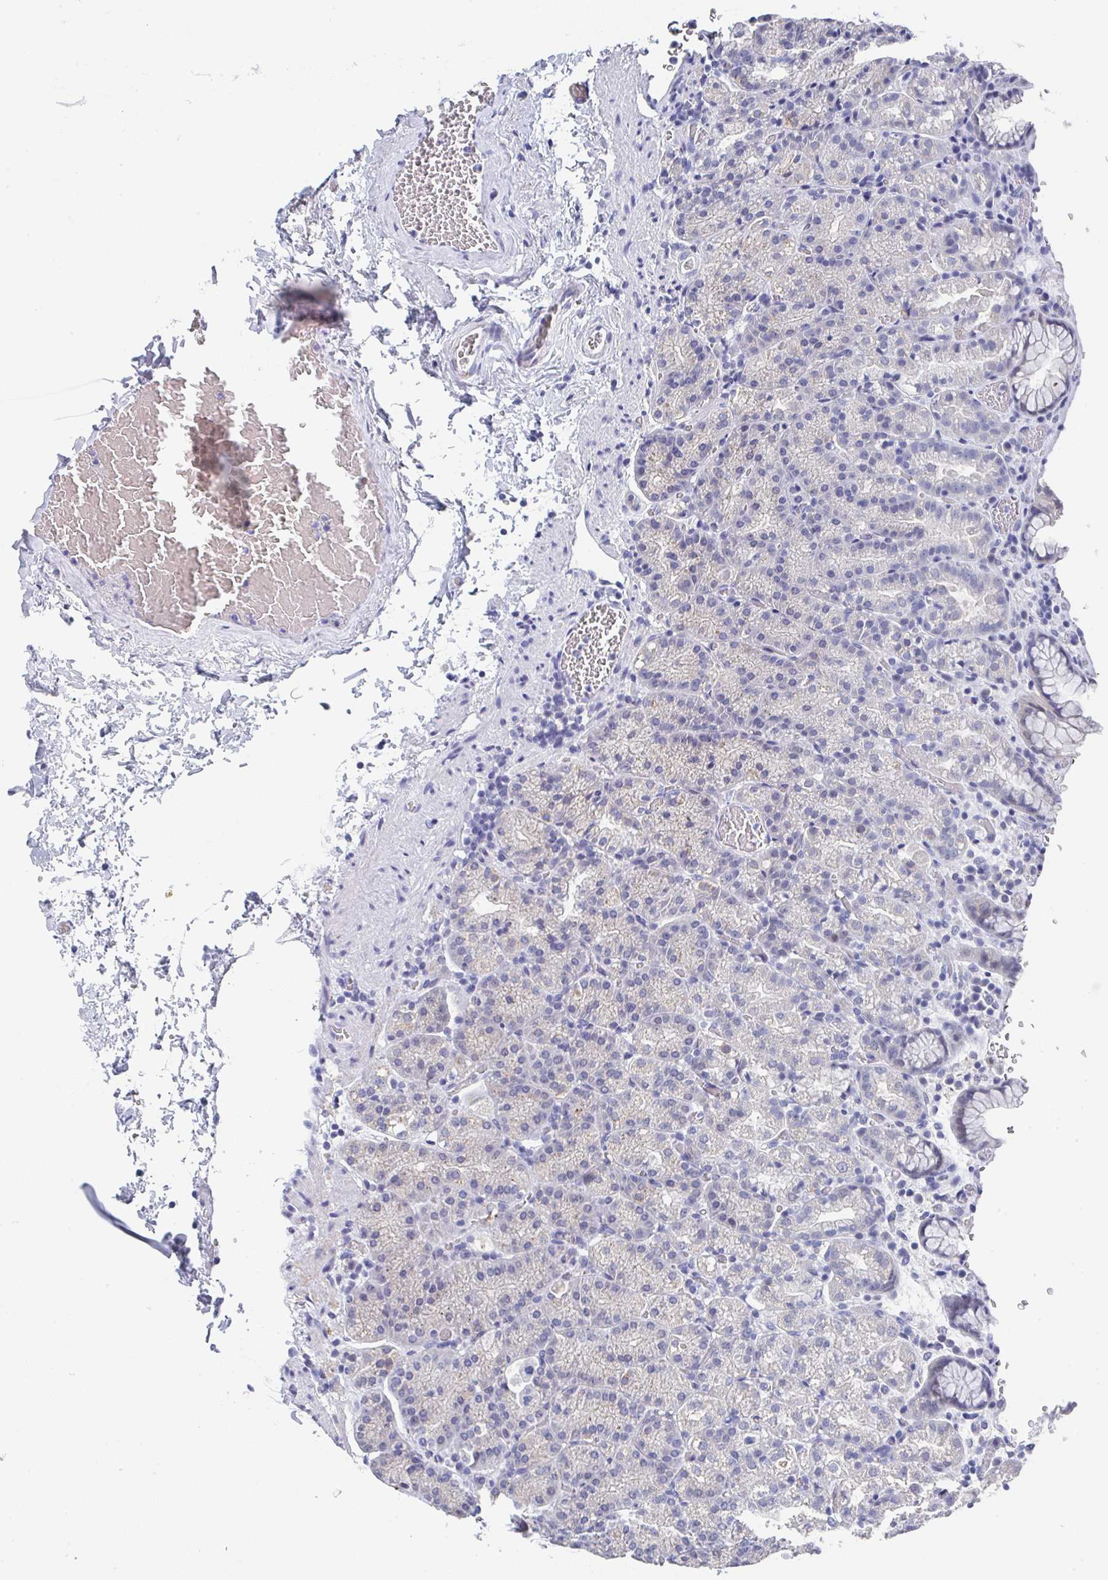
{"staining": {"intensity": "negative", "quantity": "none", "location": "none"}, "tissue": "stomach", "cell_type": "Glandular cells", "image_type": "normal", "snomed": [{"axis": "morphology", "description": "Normal tissue, NOS"}, {"axis": "topography", "description": "Stomach, upper"}], "caption": "Immunohistochemical staining of benign human stomach reveals no significant staining in glandular cells.", "gene": "TNFRSF8", "patient": {"sex": "female", "age": 81}}